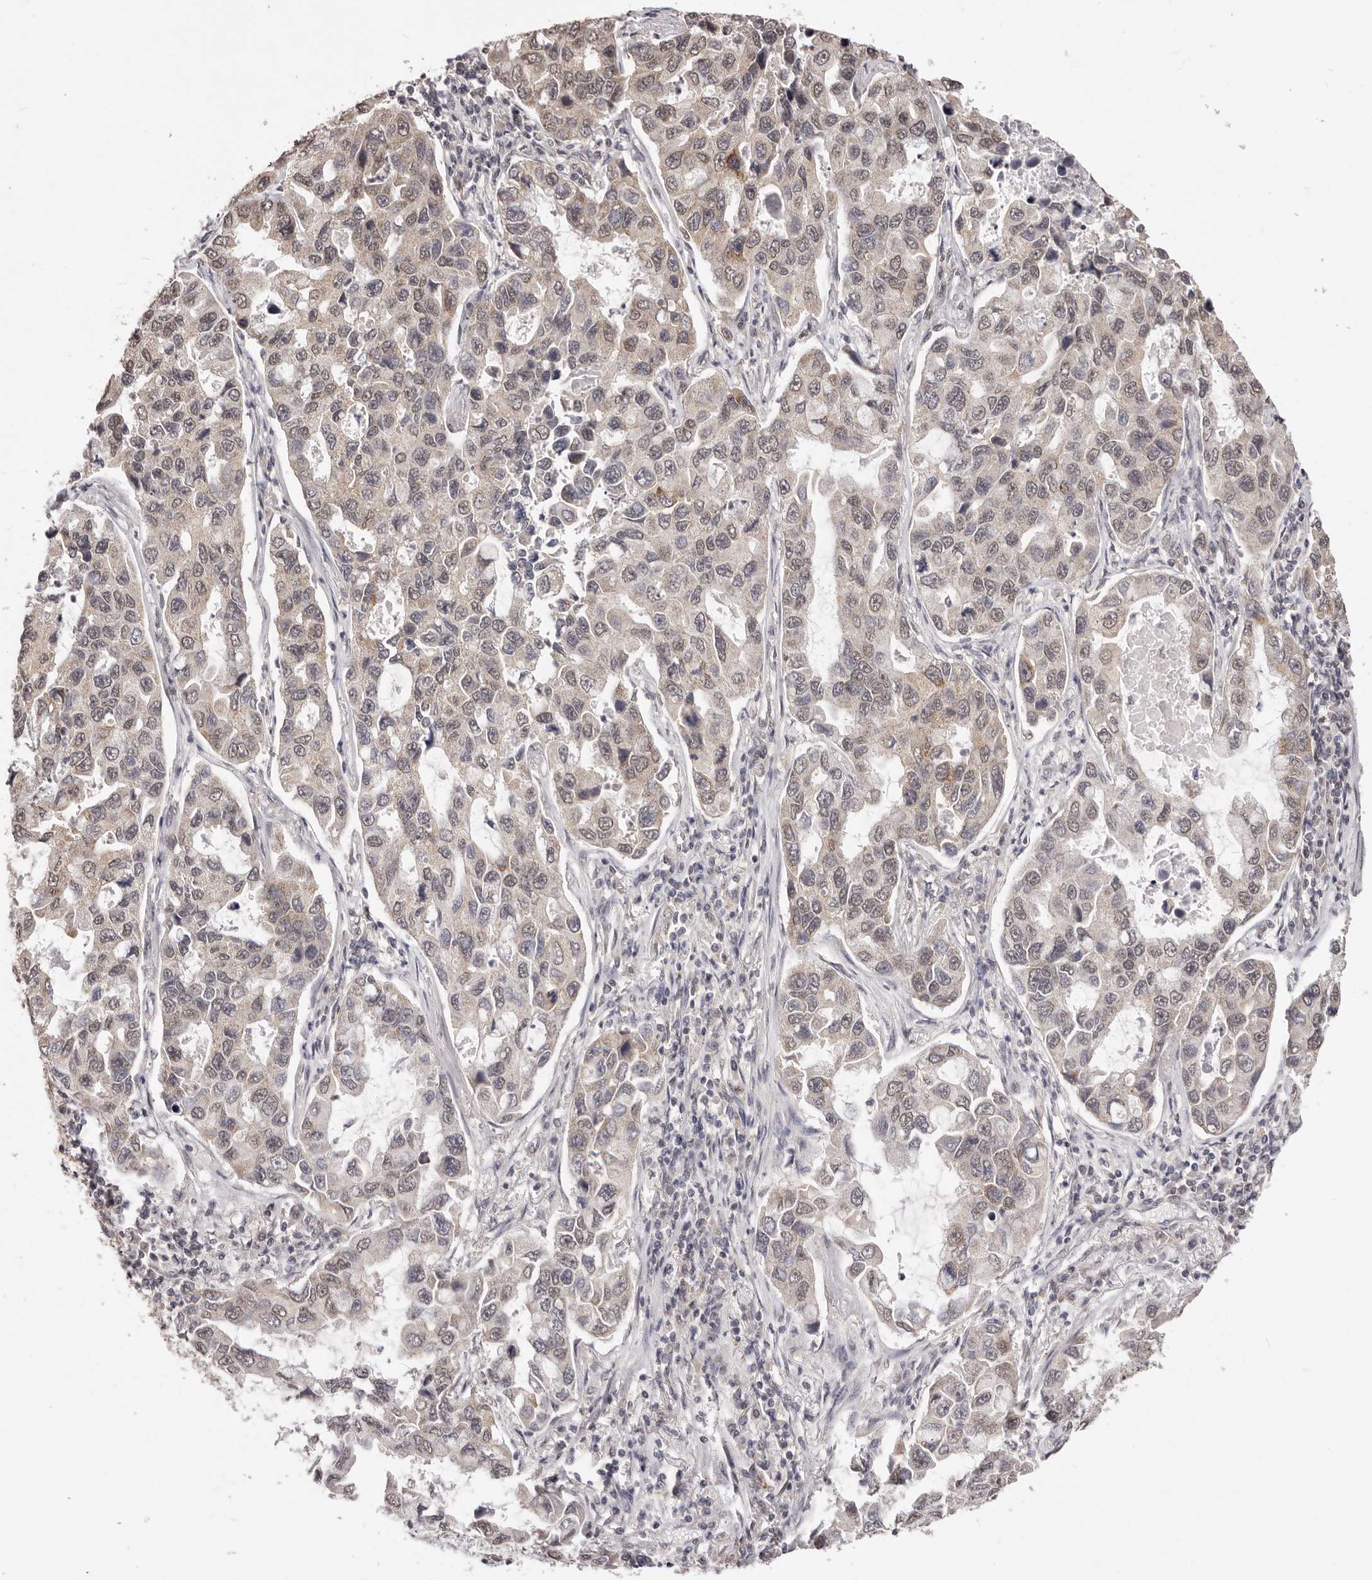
{"staining": {"intensity": "moderate", "quantity": ">75%", "location": "nuclear"}, "tissue": "lung cancer", "cell_type": "Tumor cells", "image_type": "cancer", "snomed": [{"axis": "morphology", "description": "Adenocarcinoma, NOS"}, {"axis": "topography", "description": "Lung"}], "caption": "Moderate nuclear expression is appreciated in about >75% of tumor cells in lung cancer (adenocarcinoma).", "gene": "RPS6KA5", "patient": {"sex": "male", "age": 64}}